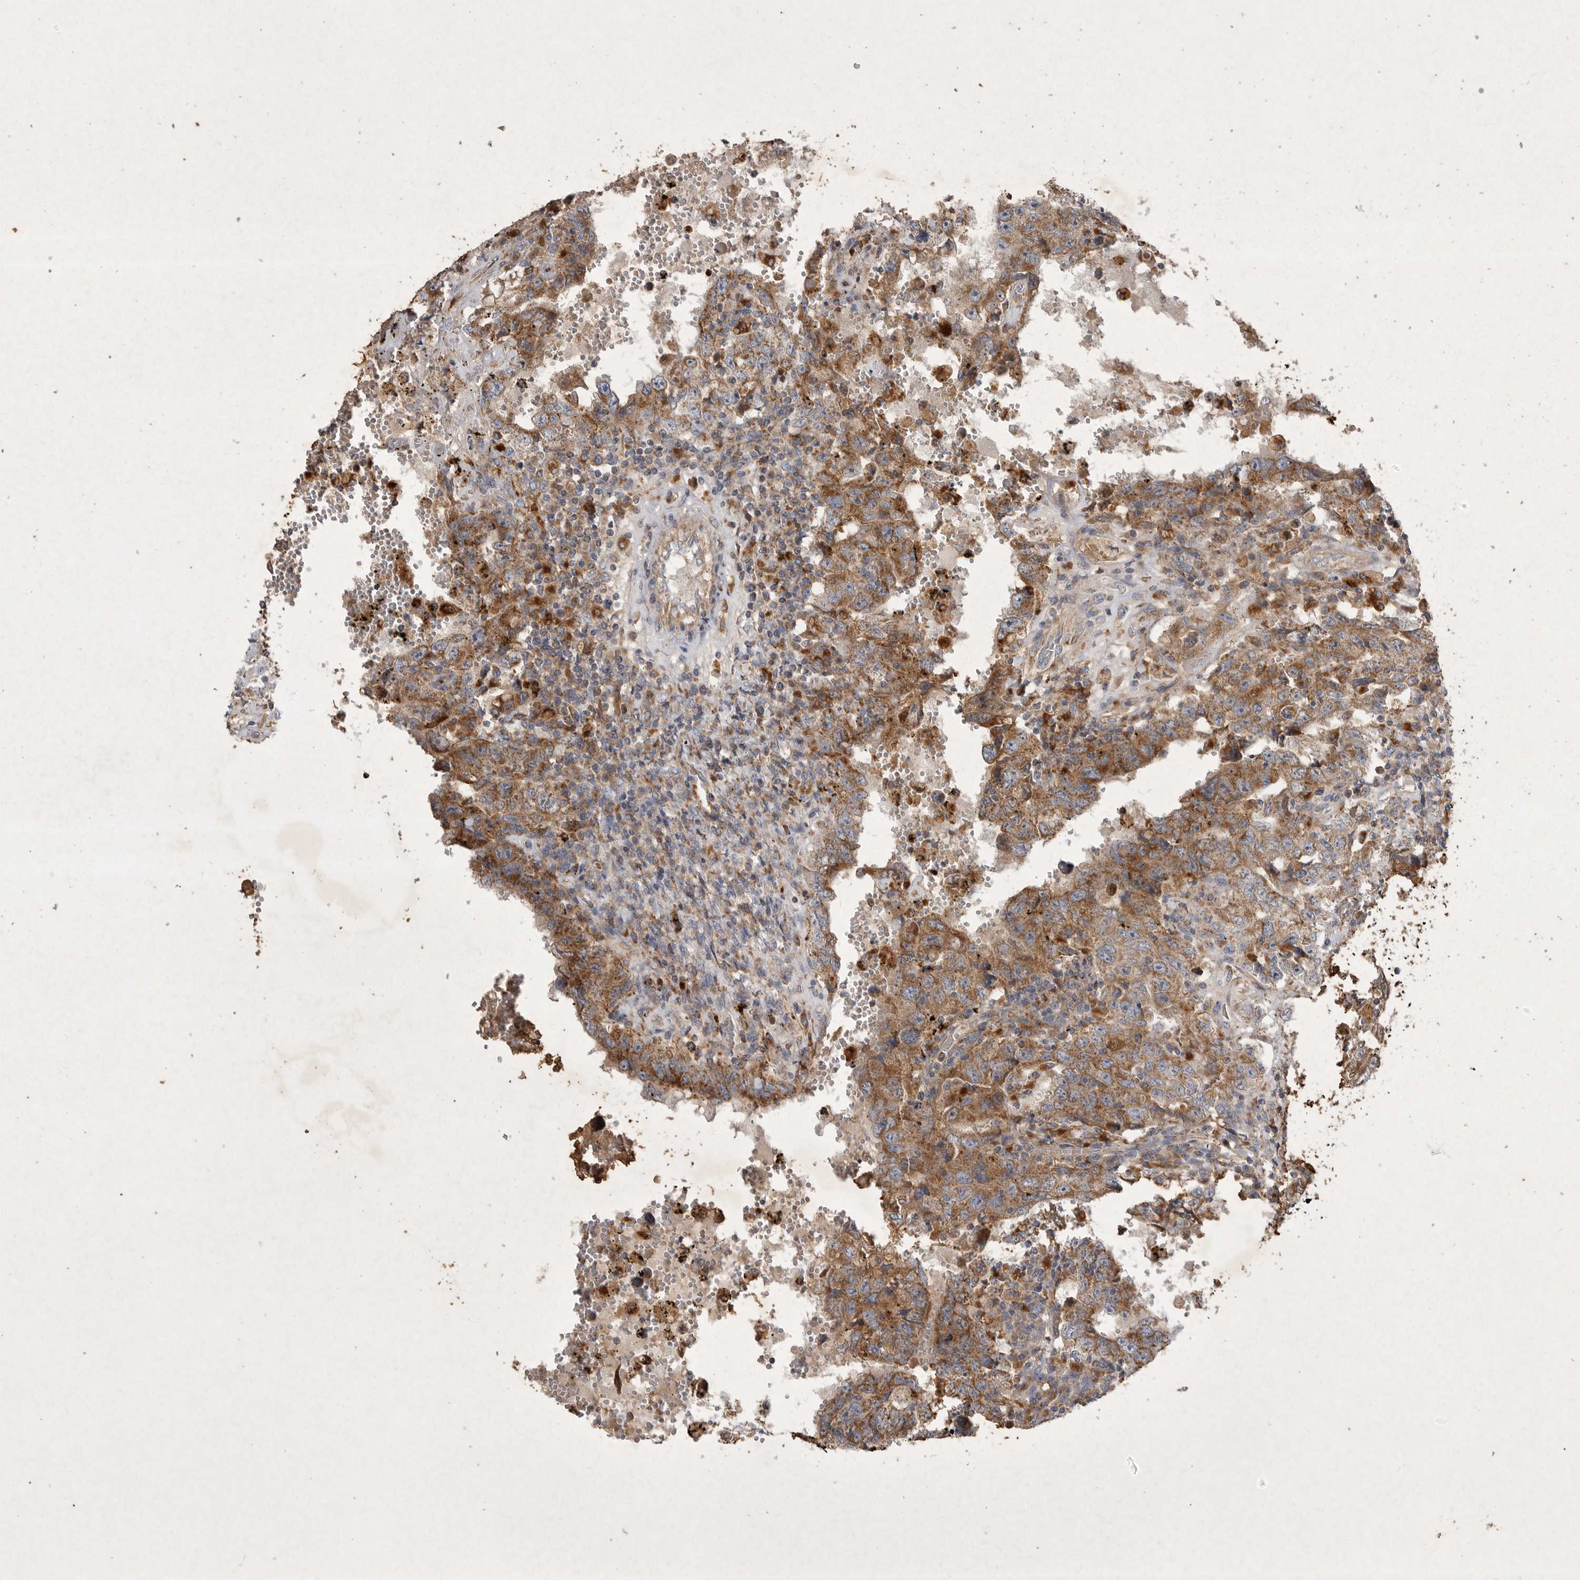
{"staining": {"intensity": "moderate", "quantity": ">75%", "location": "cytoplasmic/membranous"}, "tissue": "testis cancer", "cell_type": "Tumor cells", "image_type": "cancer", "snomed": [{"axis": "morphology", "description": "Carcinoma, Embryonal, NOS"}, {"axis": "topography", "description": "Testis"}], "caption": "This image displays IHC staining of human embryonal carcinoma (testis), with medium moderate cytoplasmic/membranous expression in approximately >75% of tumor cells.", "gene": "MRPL41", "patient": {"sex": "male", "age": 26}}